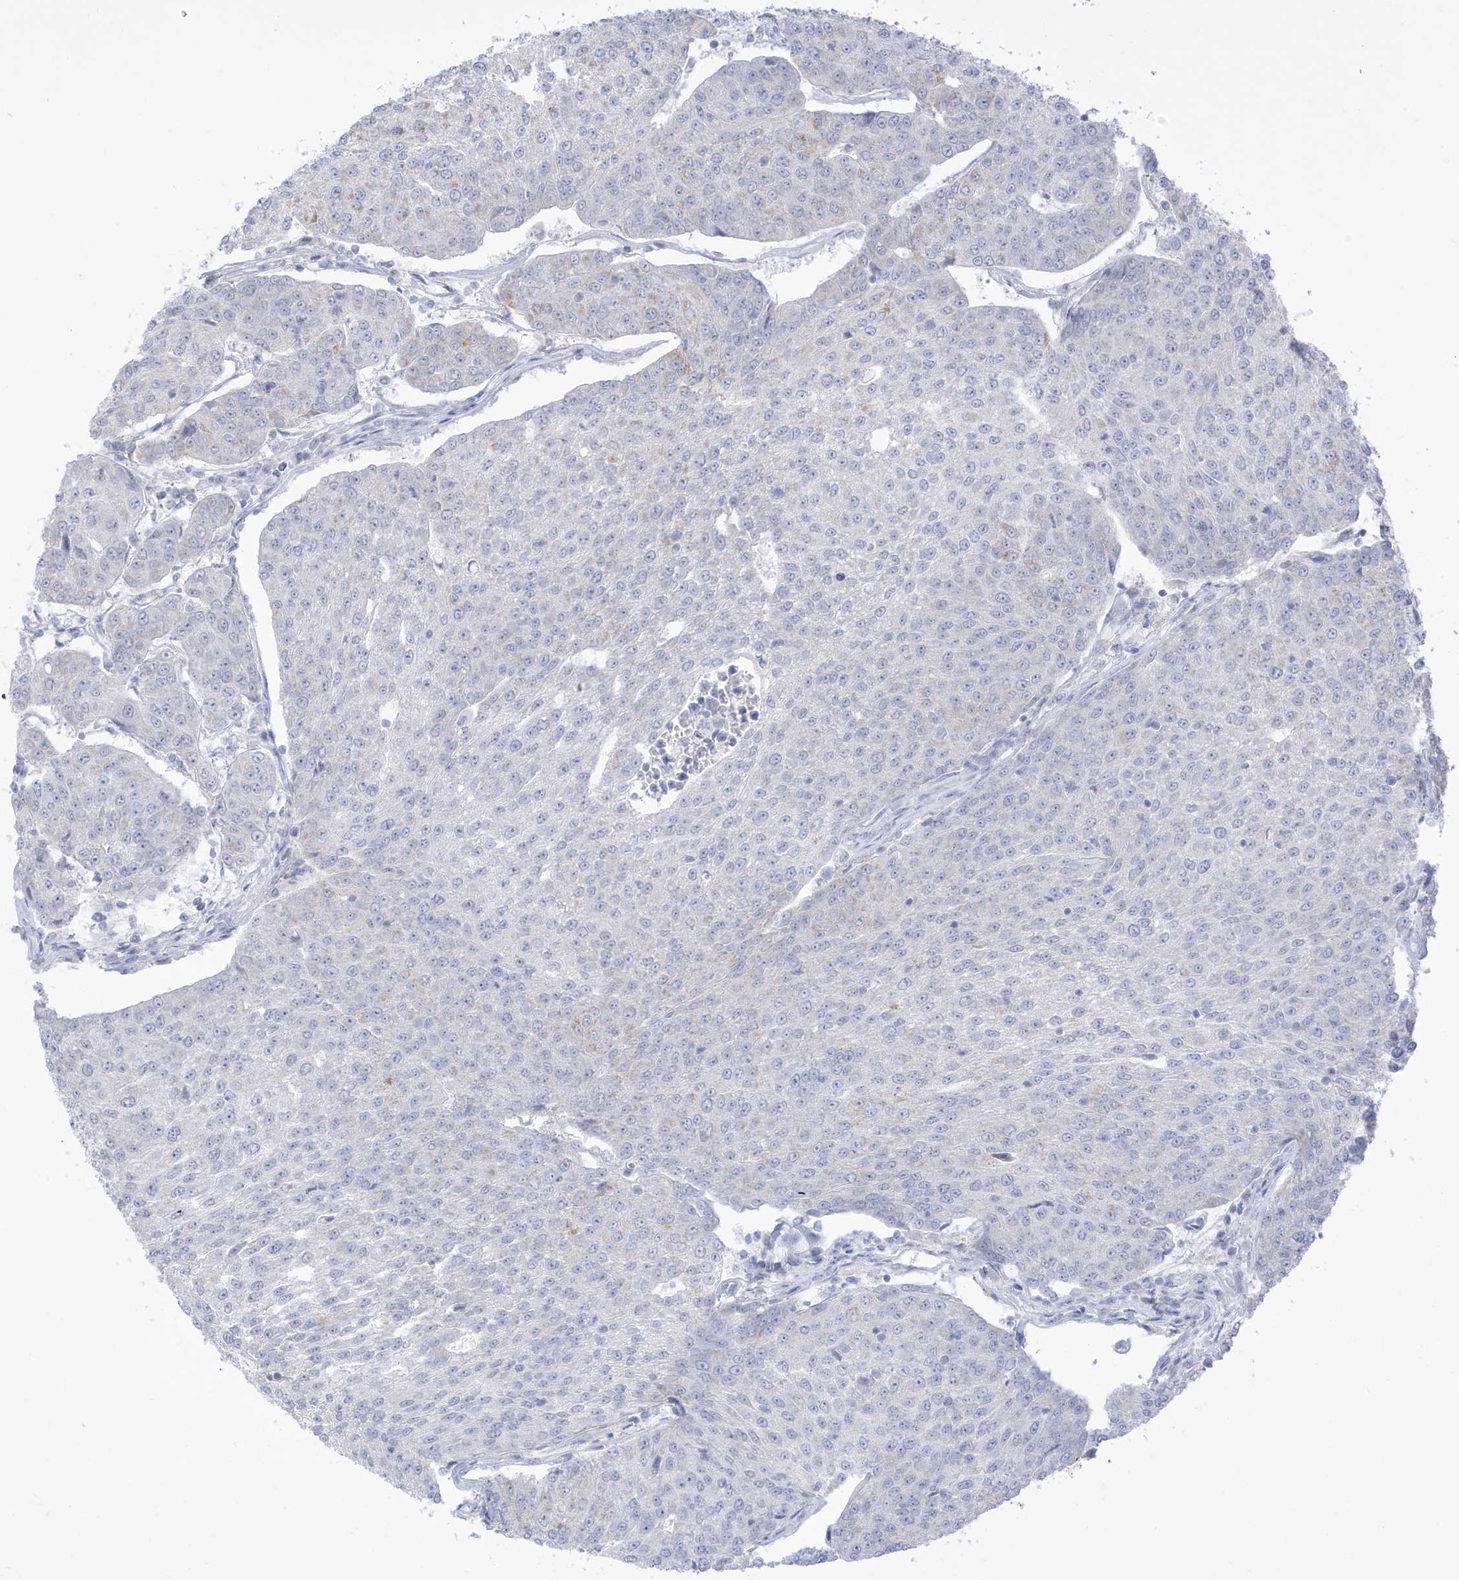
{"staining": {"intensity": "negative", "quantity": "none", "location": "none"}, "tissue": "urothelial cancer", "cell_type": "Tumor cells", "image_type": "cancer", "snomed": [{"axis": "morphology", "description": "Urothelial carcinoma, High grade"}, {"axis": "topography", "description": "Urinary bladder"}], "caption": "The micrograph displays no significant expression in tumor cells of urothelial cancer.", "gene": "OGT", "patient": {"sex": "female", "age": 85}}